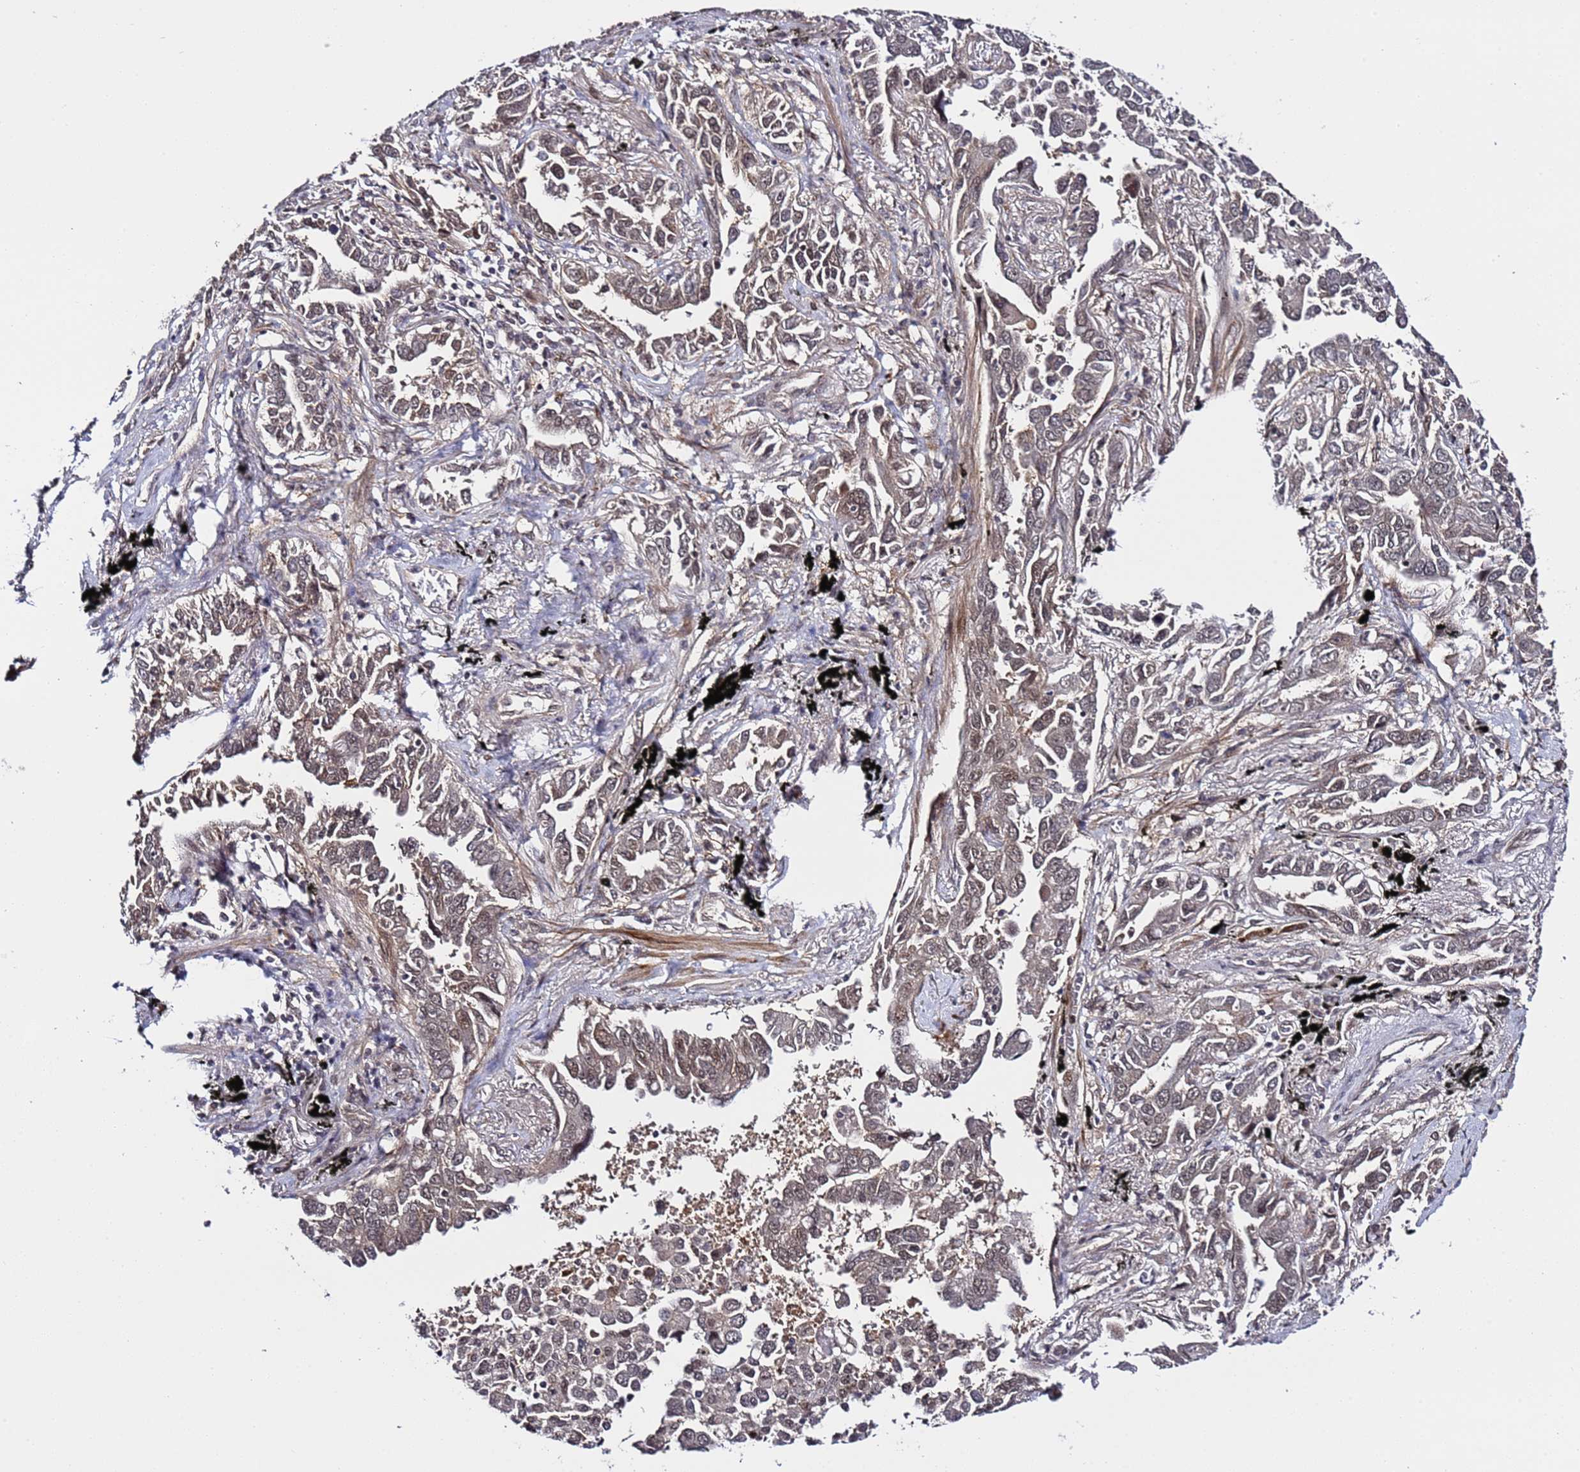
{"staining": {"intensity": "weak", "quantity": ">75%", "location": "cytoplasmic/membranous,nuclear"}, "tissue": "lung cancer", "cell_type": "Tumor cells", "image_type": "cancer", "snomed": [{"axis": "morphology", "description": "Adenocarcinoma, NOS"}, {"axis": "topography", "description": "Lung"}], "caption": "Immunohistochemistry micrograph of neoplastic tissue: human lung cancer stained using IHC demonstrates low levels of weak protein expression localized specifically in the cytoplasmic/membranous and nuclear of tumor cells, appearing as a cytoplasmic/membranous and nuclear brown color.", "gene": "POLR2D", "patient": {"sex": "male", "age": 67}}